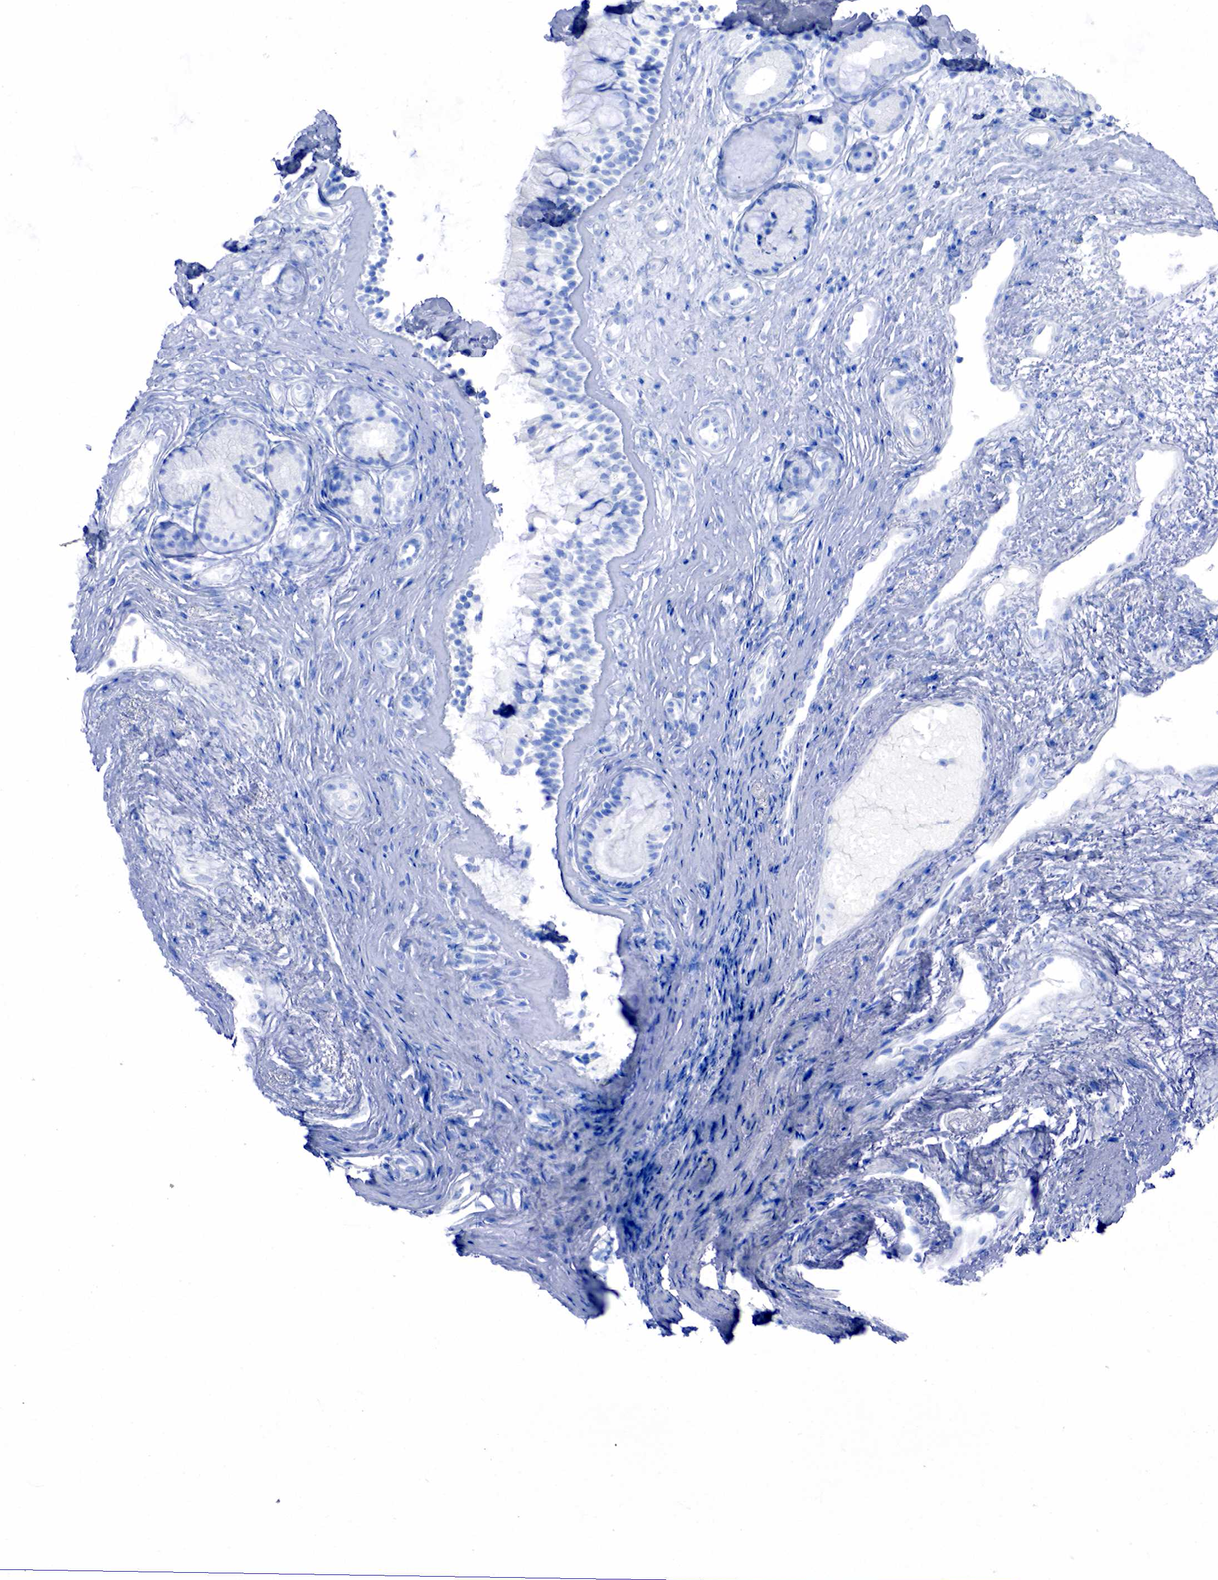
{"staining": {"intensity": "negative", "quantity": "none", "location": "none"}, "tissue": "nasopharynx", "cell_type": "Respiratory epithelial cells", "image_type": "normal", "snomed": [{"axis": "morphology", "description": "Normal tissue, NOS"}, {"axis": "topography", "description": "Nasopharynx"}], "caption": "Respiratory epithelial cells show no significant staining in unremarkable nasopharynx. The staining was performed using DAB to visualize the protein expression in brown, while the nuclei were stained in blue with hematoxylin (Magnification: 20x).", "gene": "PTH", "patient": {"sex": "female", "age": 78}}